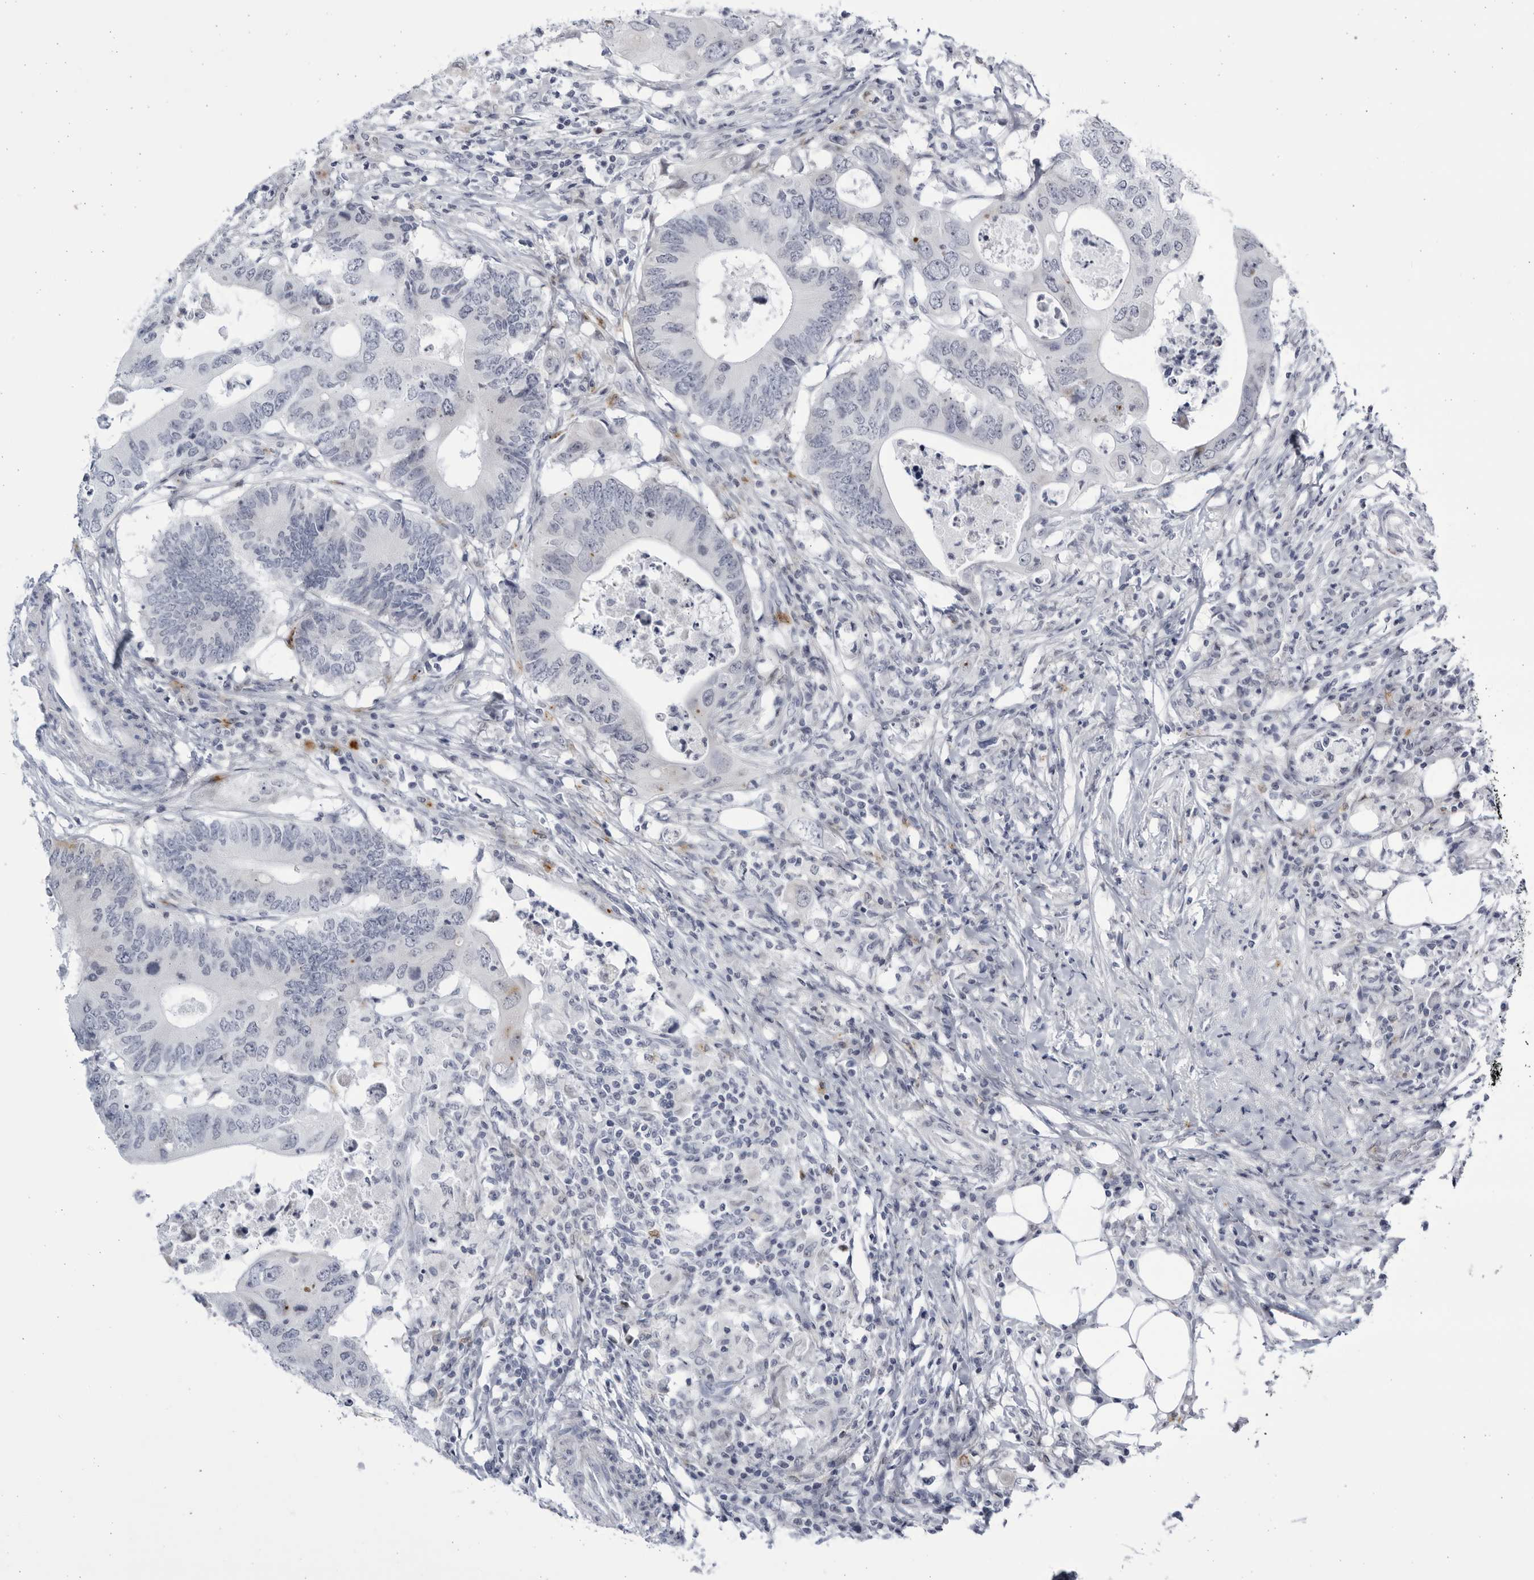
{"staining": {"intensity": "negative", "quantity": "none", "location": "none"}, "tissue": "colorectal cancer", "cell_type": "Tumor cells", "image_type": "cancer", "snomed": [{"axis": "morphology", "description": "Adenocarcinoma, NOS"}, {"axis": "topography", "description": "Colon"}], "caption": "Immunohistochemical staining of human colorectal cancer shows no significant expression in tumor cells.", "gene": "CCDC181", "patient": {"sex": "male", "age": 71}}